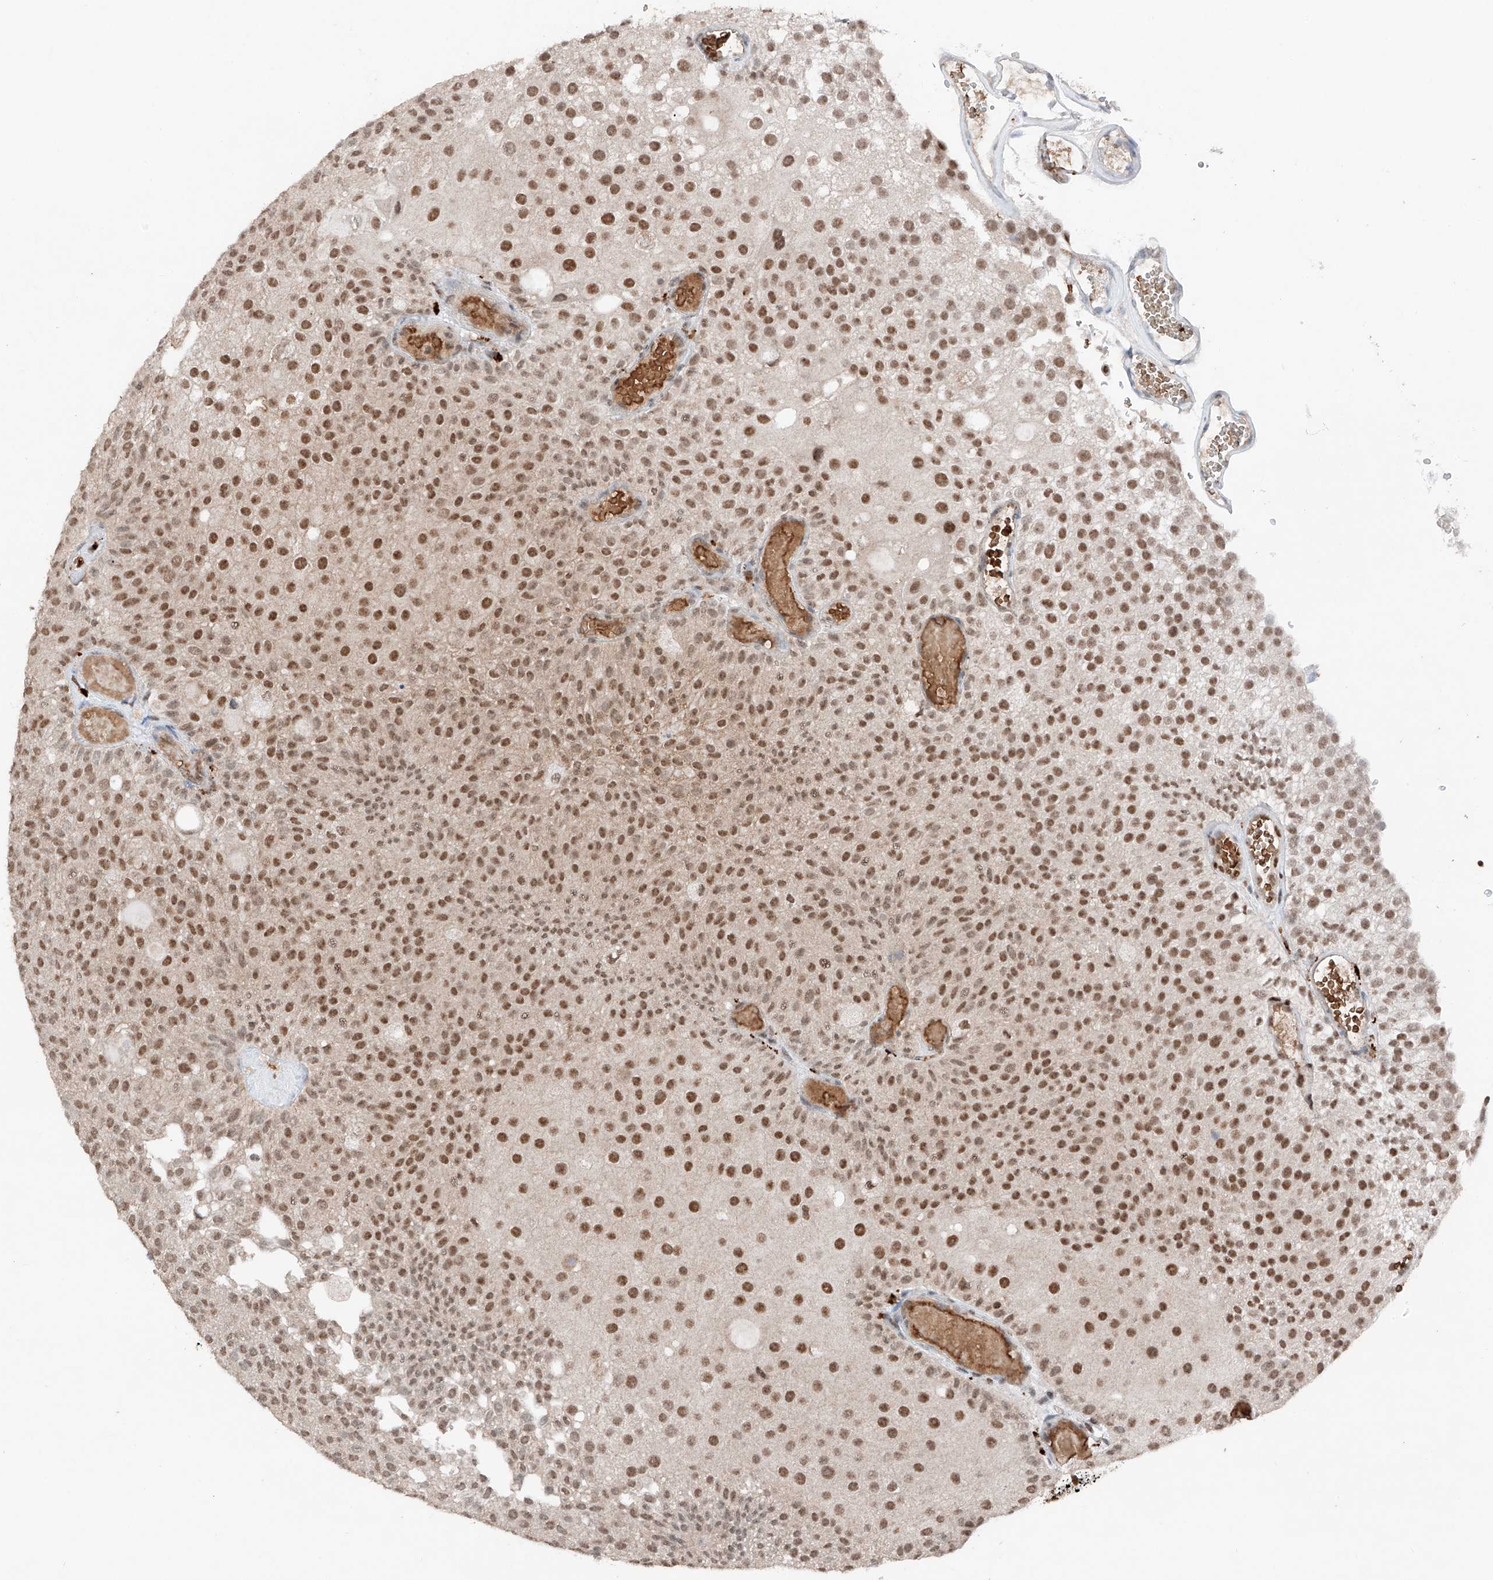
{"staining": {"intensity": "moderate", "quantity": ">75%", "location": "nuclear"}, "tissue": "urothelial cancer", "cell_type": "Tumor cells", "image_type": "cancer", "snomed": [{"axis": "morphology", "description": "Urothelial carcinoma, Low grade"}, {"axis": "topography", "description": "Urinary bladder"}], "caption": "This micrograph demonstrates urothelial cancer stained with immunohistochemistry (IHC) to label a protein in brown. The nuclear of tumor cells show moderate positivity for the protein. Nuclei are counter-stained blue.", "gene": "TBX4", "patient": {"sex": "male", "age": 78}}